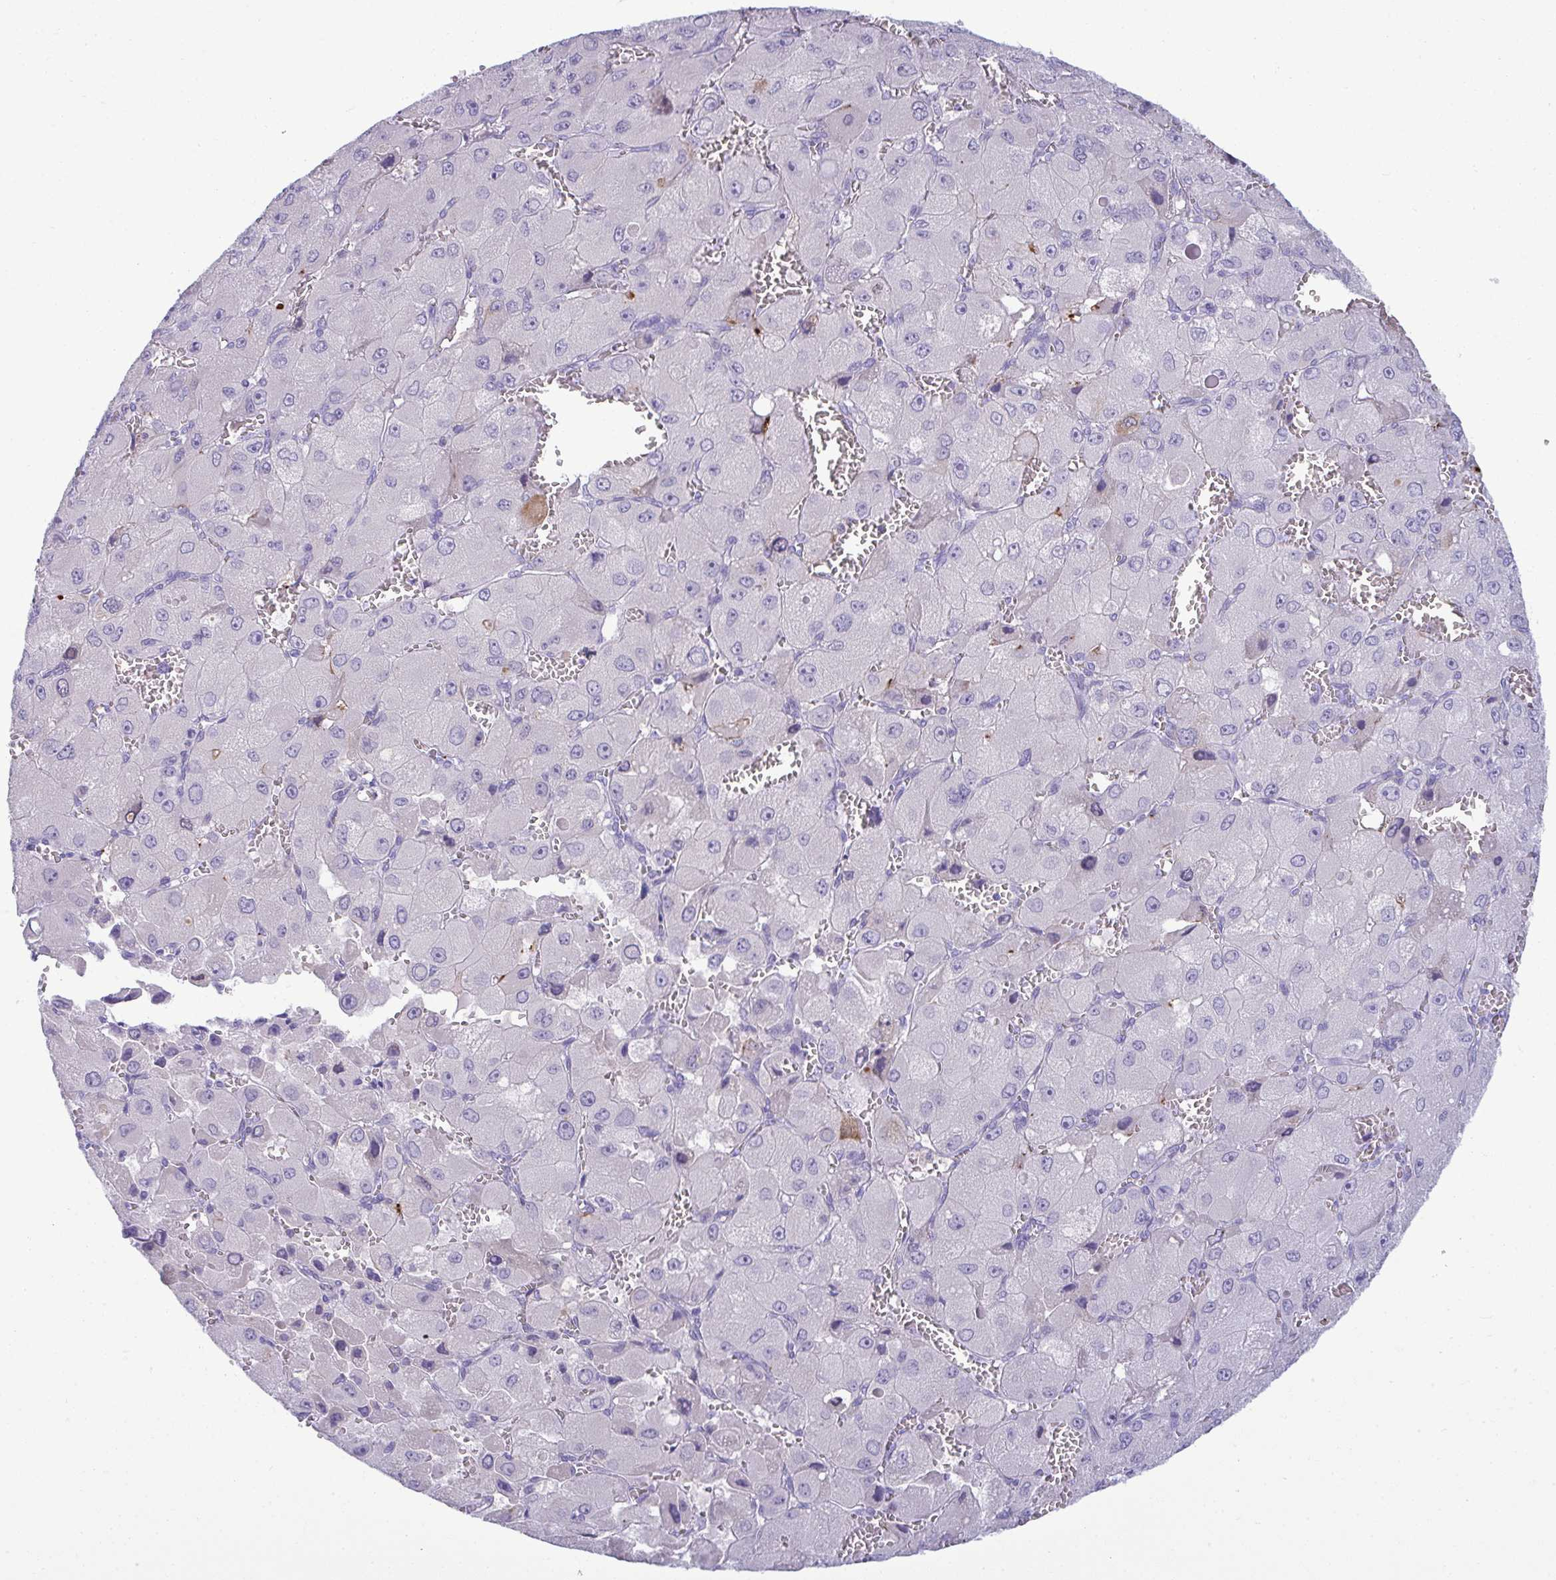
{"staining": {"intensity": "negative", "quantity": "none", "location": "none"}, "tissue": "liver cancer", "cell_type": "Tumor cells", "image_type": "cancer", "snomed": [{"axis": "morphology", "description": "Carcinoma, Hepatocellular, NOS"}, {"axis": "topography", "description": "Liver"}], "caption": "Human hepatocellular carcinoma (liver) stained for a protein using IHC reveals no expression in tumor cells.", "gene": "RGPD5", "patient": {"sex": "male", "age": 27}}